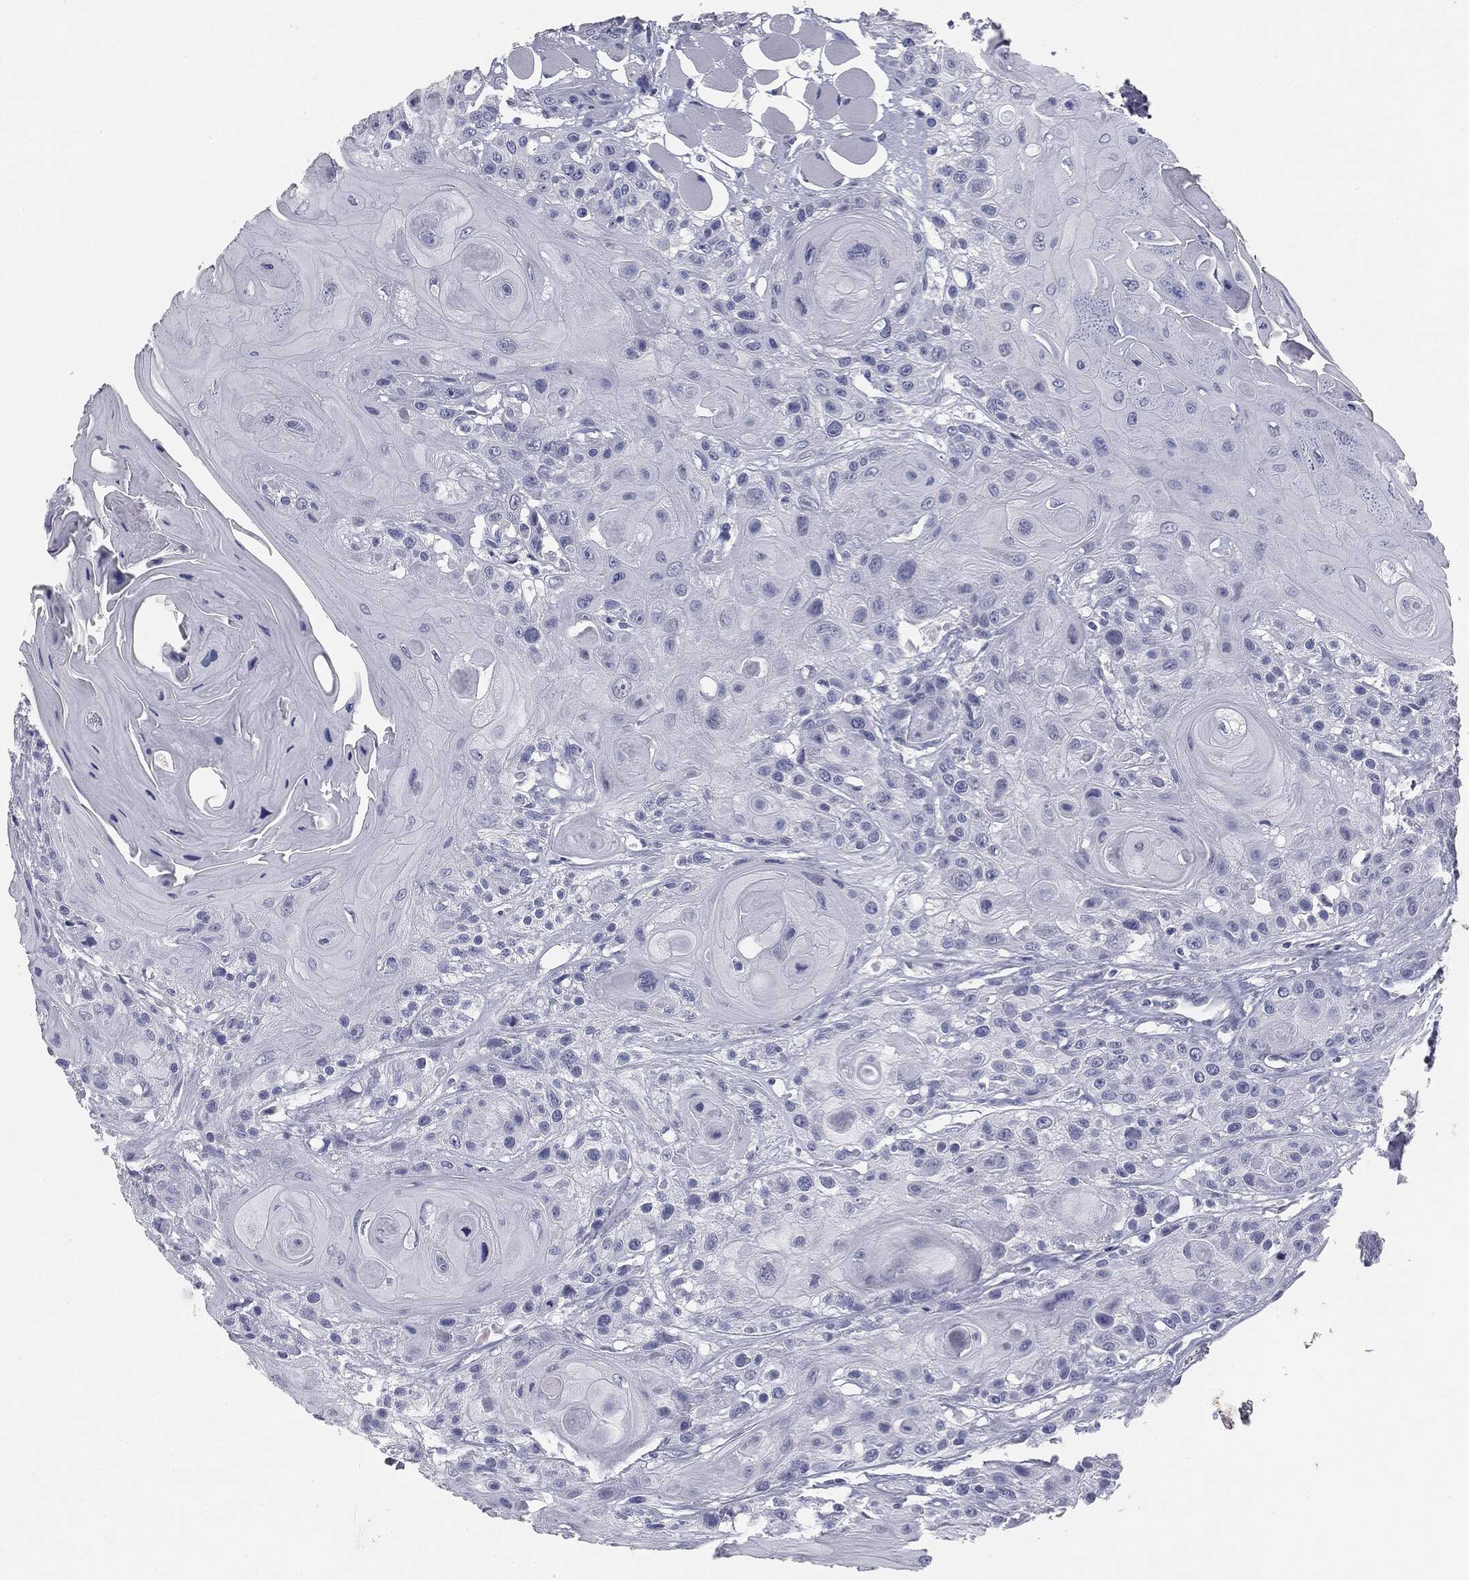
{"staining": {"intensity": "negative", "quantity": "none", "location": "none"}, "tissue": "head and neck cancer", "cell_type": "Tumor cells", "image_type": "cancer", "snomed": [{"axis": "morphology", "description": "Squamous cell carcinoma, NOS"}, {"axis": "topography", "description": "Head-Neck"}], "caption": "Immunohistochemistry (IHC) histopathology image of human head and neck squamous cell carcinoma stained for a protein (brown), which exhibits no expression in tumor cells.", "gene": "MUC5AC", "patient": {"sex": "female", "age": 59}}